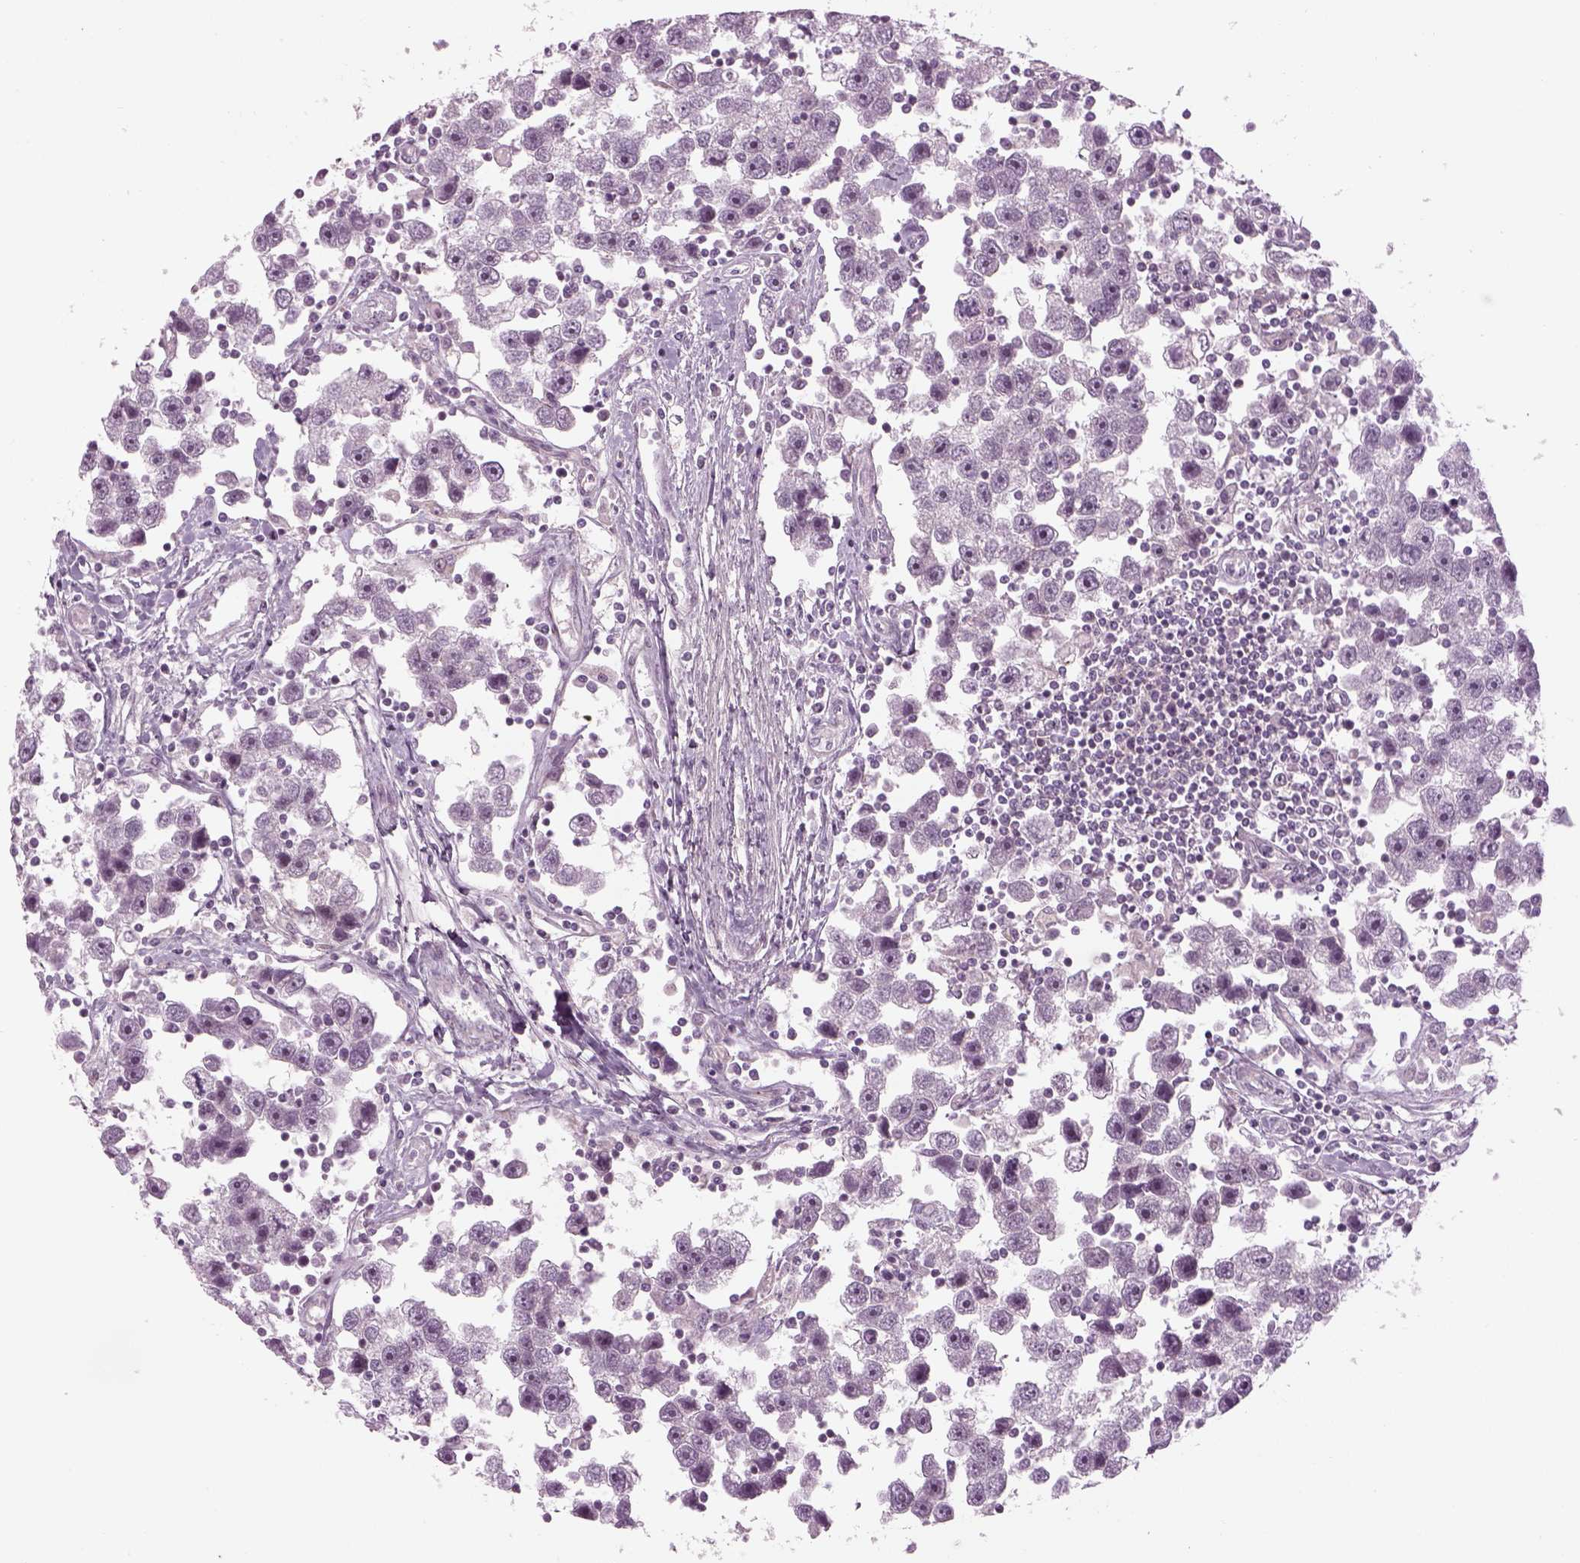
{"staining": {"intensity": "negative", "quantity": "none", "location": "none"}, "tissue": "testis cancer", "cell_type": "Tumor cells", "image_type": "cancer", "snomed": [{"axis": "morphology", "description": "Seminoma, NOS"}, {"axis": "topography", "description": "Testis"}], "caption": "This photomicrograph is of testis seminoma stained with IHC to label a protein in brown with the nuclei are counter-stained blue. There is no expression in tumor cells. The staining is performed using DAB (3,3'-diaminobenzidine) brown chromogen with nuclei counter-stained in using hematoxylin.", "gene": "LRRIQ3", "patient": {"sex": "male", "age": 30}}